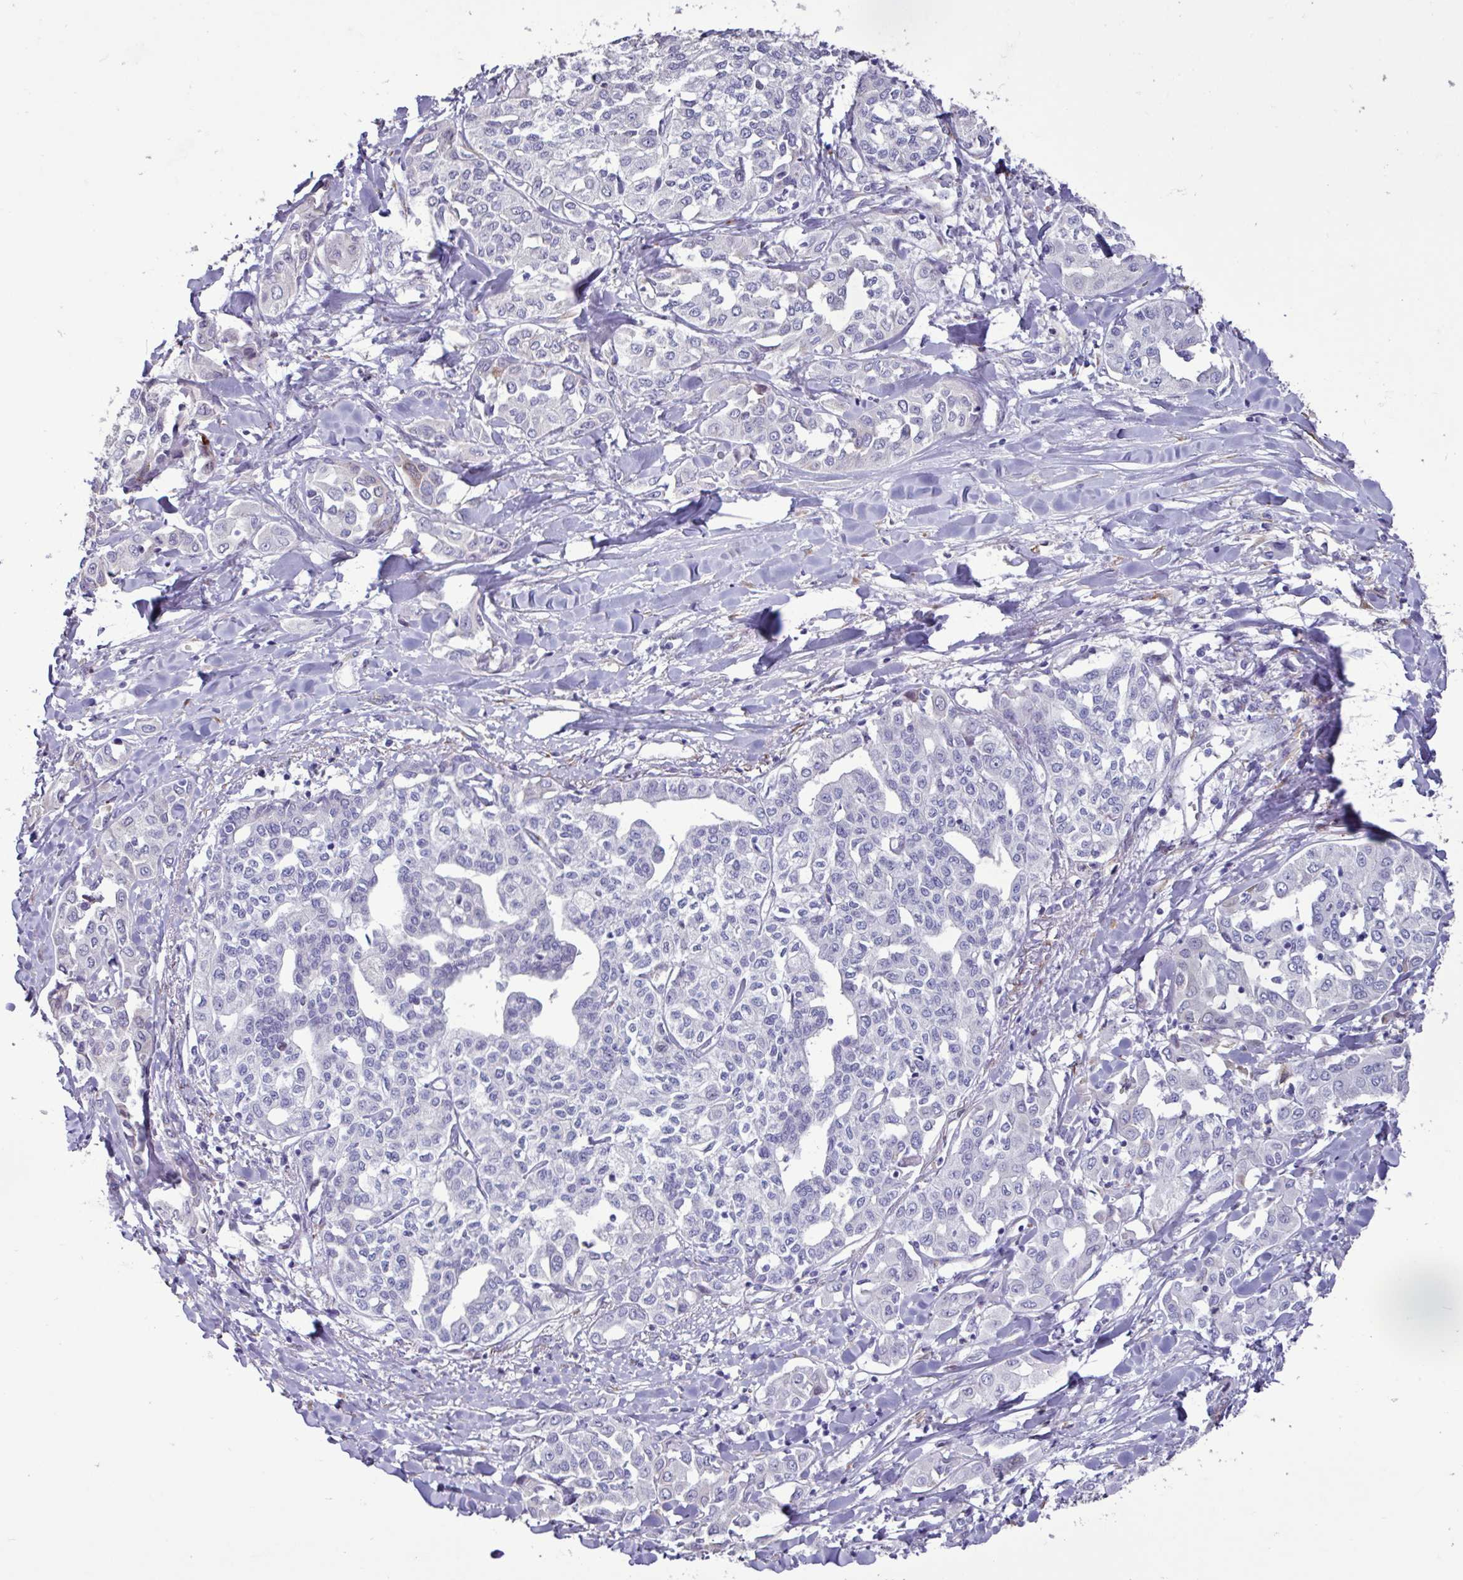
{"staining": {"intensity": "negative", "quantity": "none", "location": "none"}, "tissue": "liver cancer", "cell_type": "Tumor cells", "image_type": "cancer", "snomed": [{"axis": "morphology", "description": "Cholangiocarcinoma"}, {"axis": "topography", "description": "Liver"}], "caption": "Tumor cells are negative for protein expression in human liver cancer.", "gene": "PPP1R35", "patient": {"sex": "female", "age": 77}}